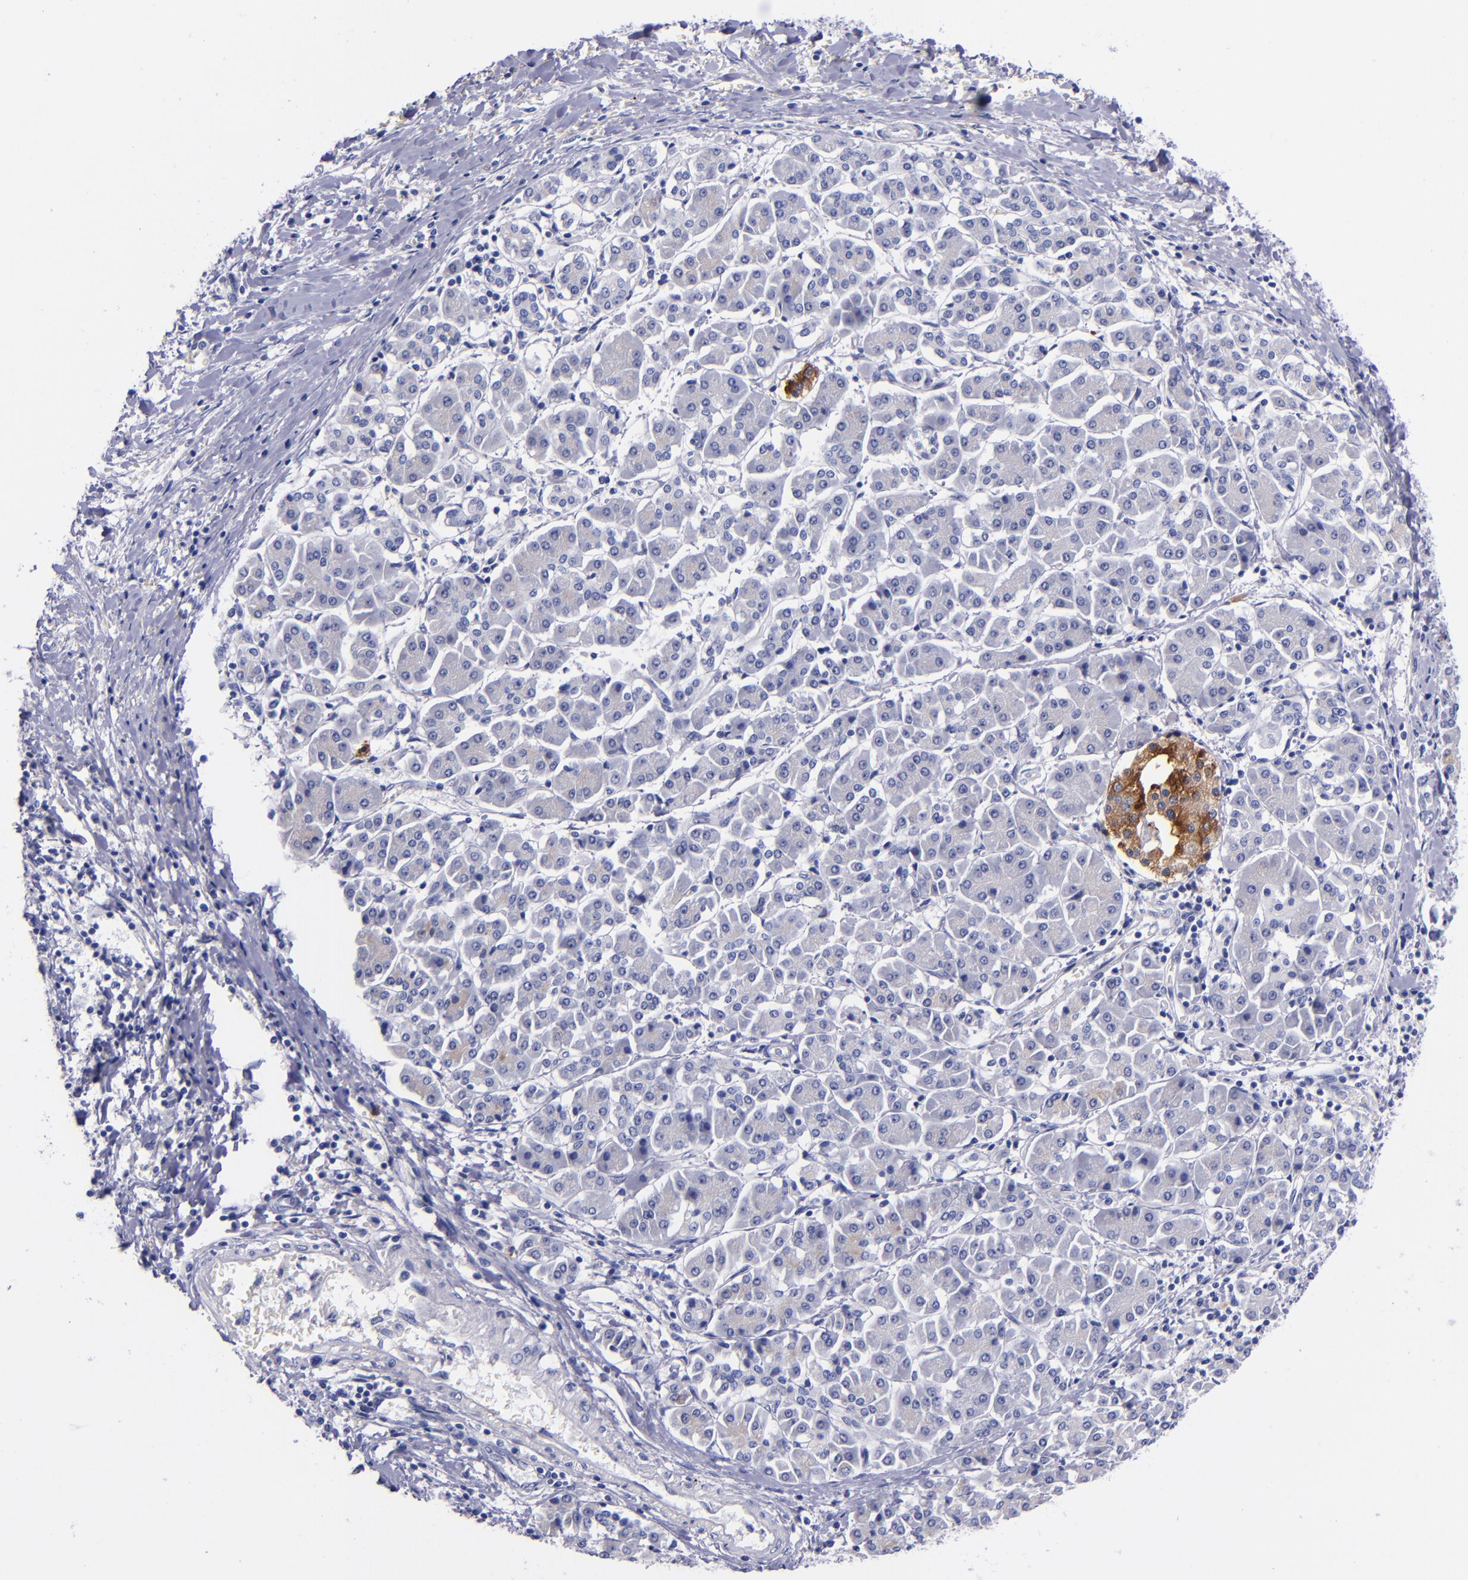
{"staining": {"intensity": "negative", "quantity": "none", "location": "none"}, "tissue": "pancreatic cancer", "cell_type": "Tumor cells", "image_type": "cancer", "snomed": [{"axis": "morphology", "description": "Adenocarcinoma, NOS"}, {"axis": "topography", "description": "Pancreas"}], "caption": "Micrograph shows no protein staining in tumor cells of pancreatic cancer (adenocarcinoma) tissue.", "gene": "SV2A", "patient": {"sex": "female", "age": 57}}